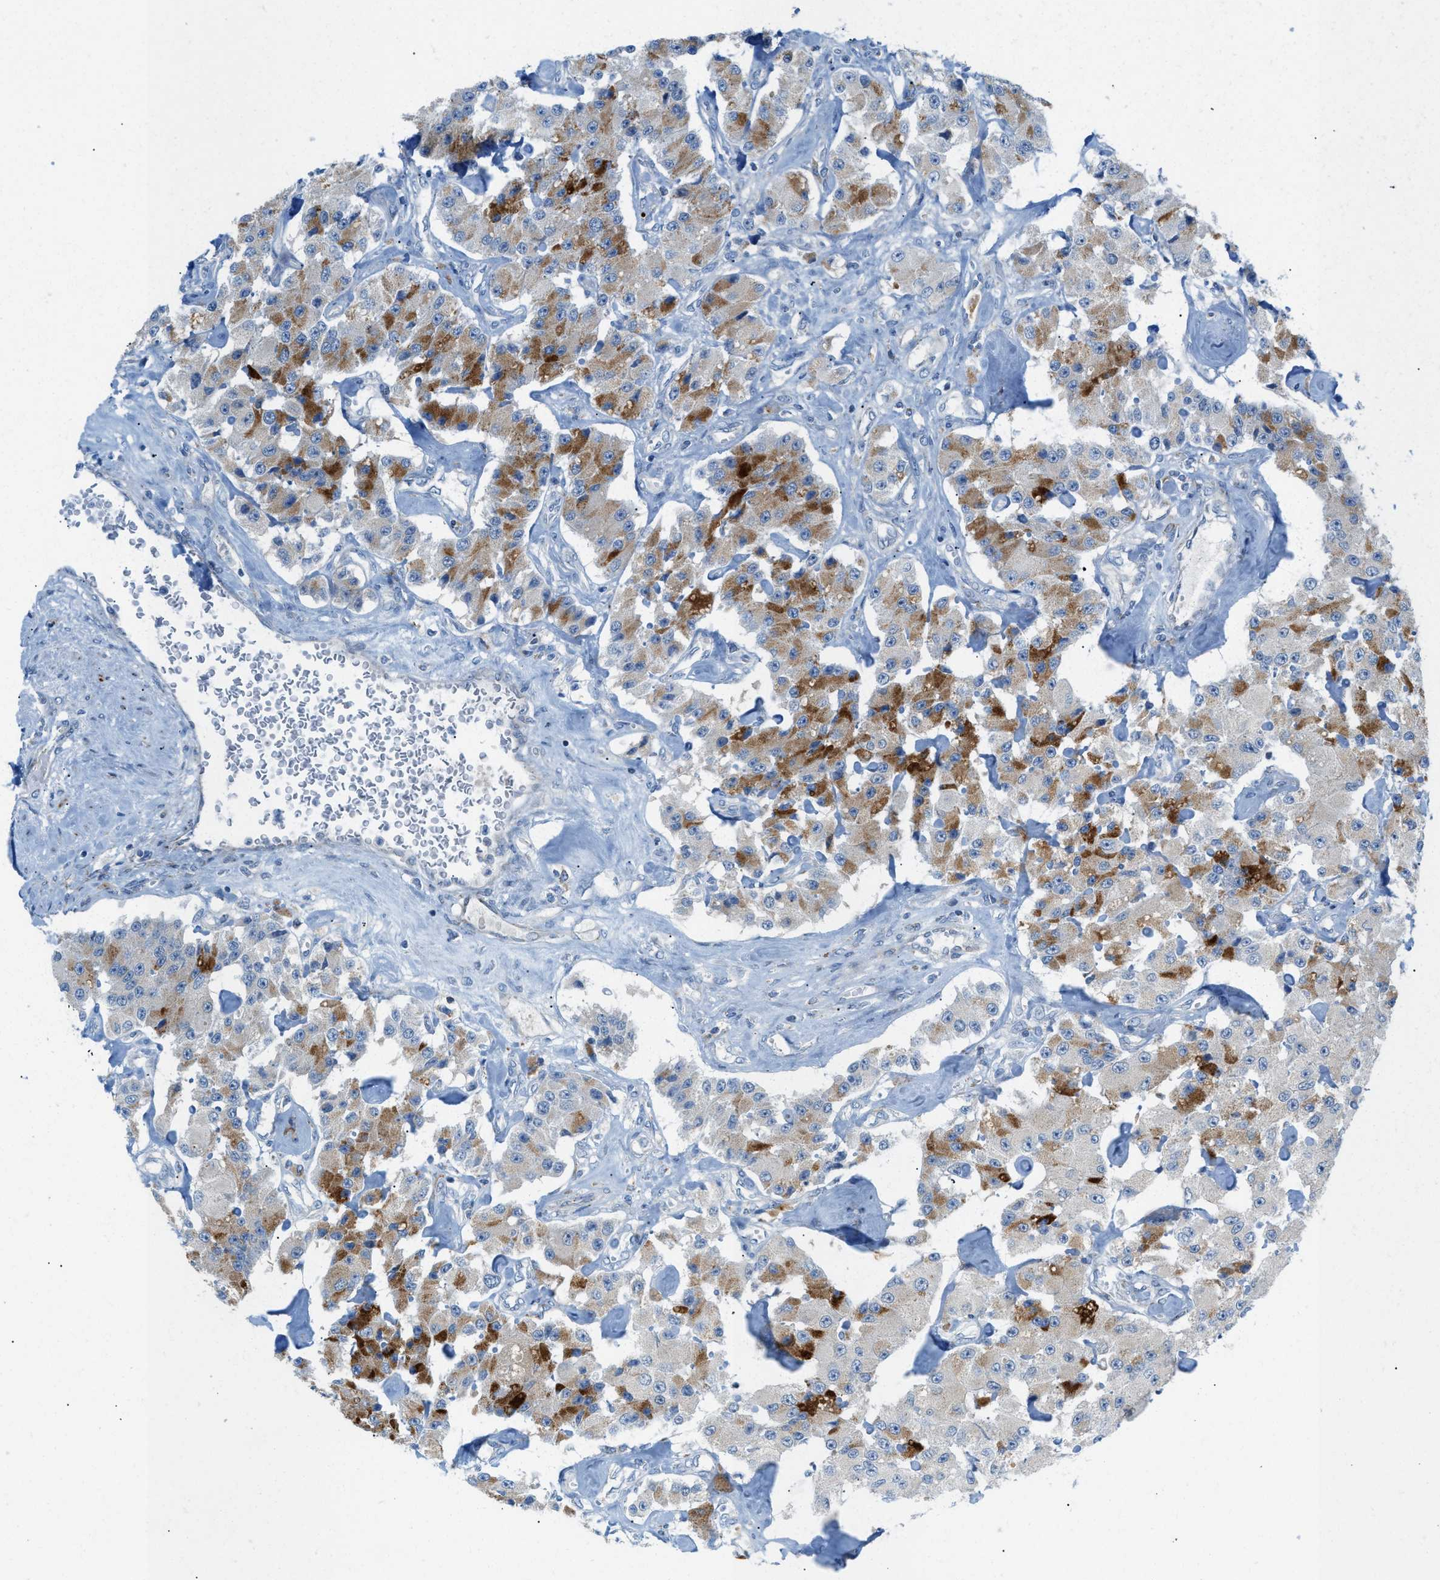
{"staining": {"intensity": "moderate", "quantity": "25%-75%", "location": "cytoplasmic/membranous"}, "tissue": "carcinoid", "cell_type": "Tumor cells", "image_type": "cancer", "snomed": [{"axis": "morphology", "description": "Carcinoid, malignant, NOS"}, {"axis": "topography", "description": "Pancreas"}], "caption": "Carcinoid stained with a brown dye demonstrates moderate cytoplasmic/membranous positive staining in approximately 25%-75% of tumor cells.", "gene": "RBBP9", "patient": {"sex": "male", "age": 41}}